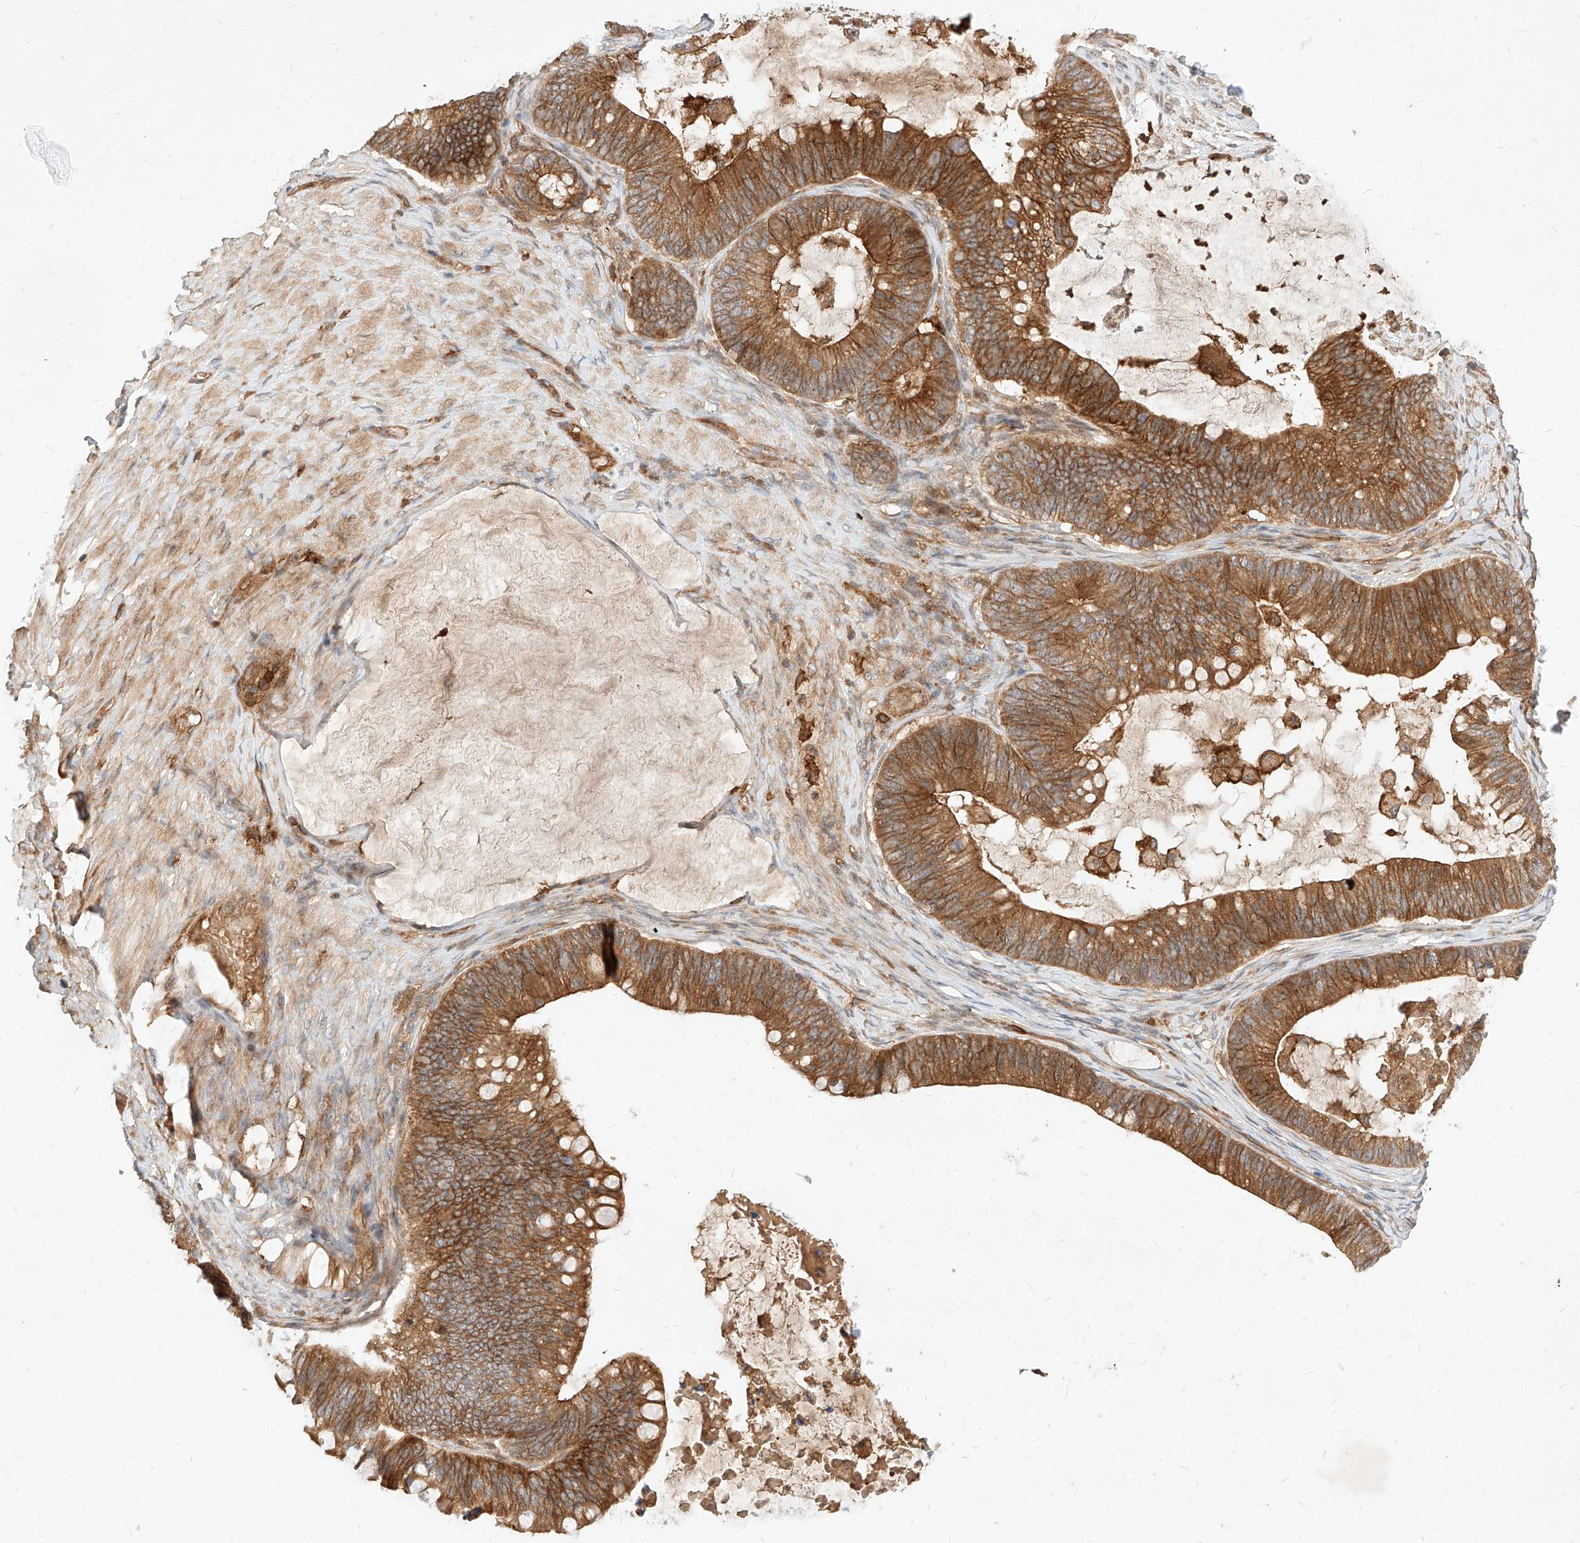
{"staining": {"intensity": "strong", "quantity": ">75%", "location": "cytoplasmic/membranous"}, "tissue": "ovarian cancer", "cell_type": "Tumor cells", "image_type": "cancer", "snomed": [{"axis": "morphology", "description": "Cystadenocarcinoma, mucinous, NOS"}, {"axis": "topography", "description": "Ovary"}], "caption": "A micrograph of ovarian mucinous cystadenocarcinoma stained for a protein demonstrates strong cytoplasmic/membranous brown staining in tumor cells.", "gene": "NFAM1", "patient": {"sex": "female", "age": 61}}